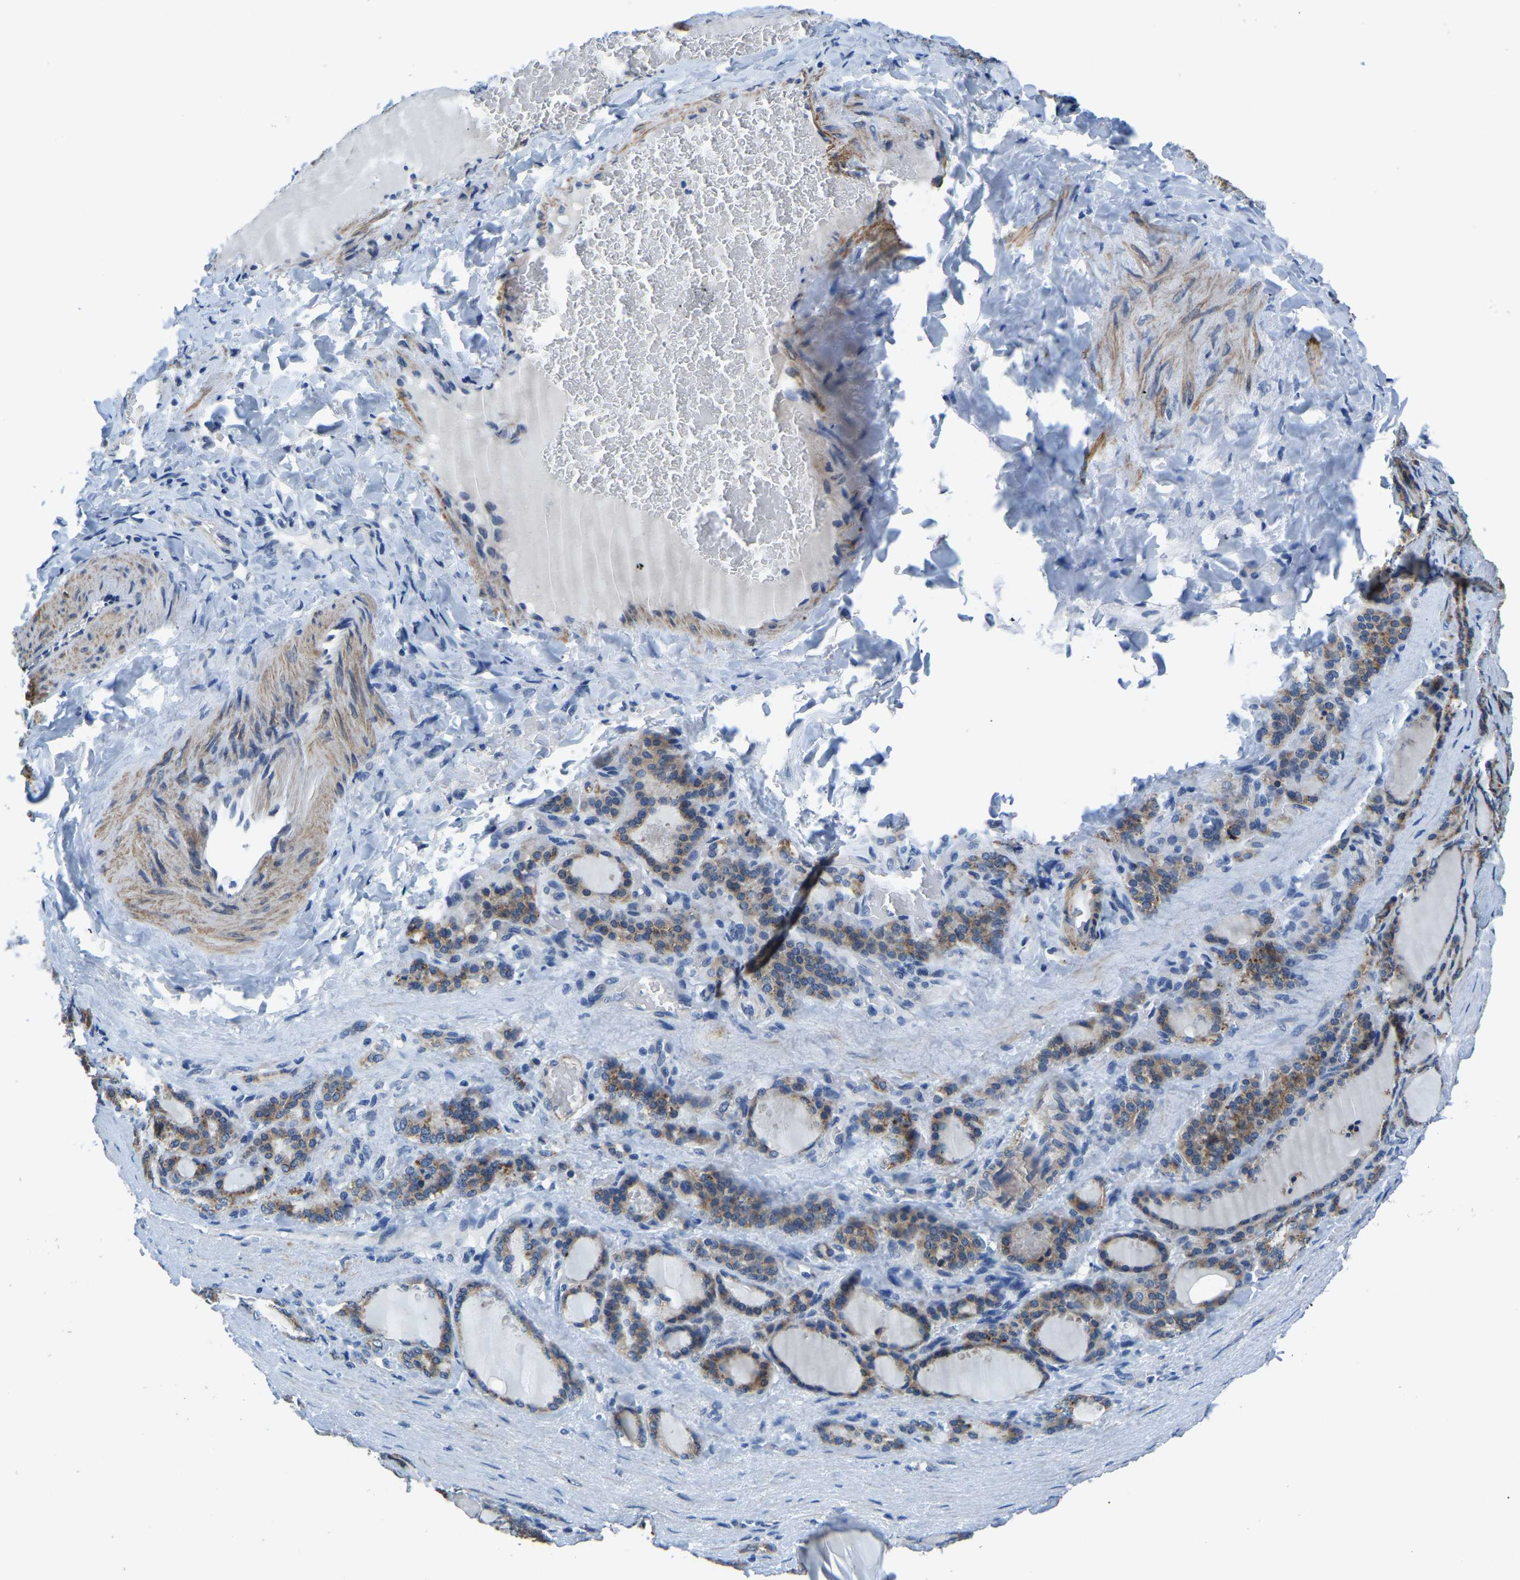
{"staining": {"intensity": "moderate", "quantity": ">75%", "location": "cytoplasmic/membranous"}, "tissue": "thyroid gland", "cell_type": "Glandular cells", "image_type": "normal", "snomed": [{"axis": "morphology", "description": "Normal tissue, NOS"}, {"axis": "topography", "description": "Thyroid gland"}], "caption": "Normal thyroid gland shows moderate cytoplasmic/membranous expression in about >75% of glandular cells.", "gene": "LIAS", "patient": {"sex": "female", "age": 28}}